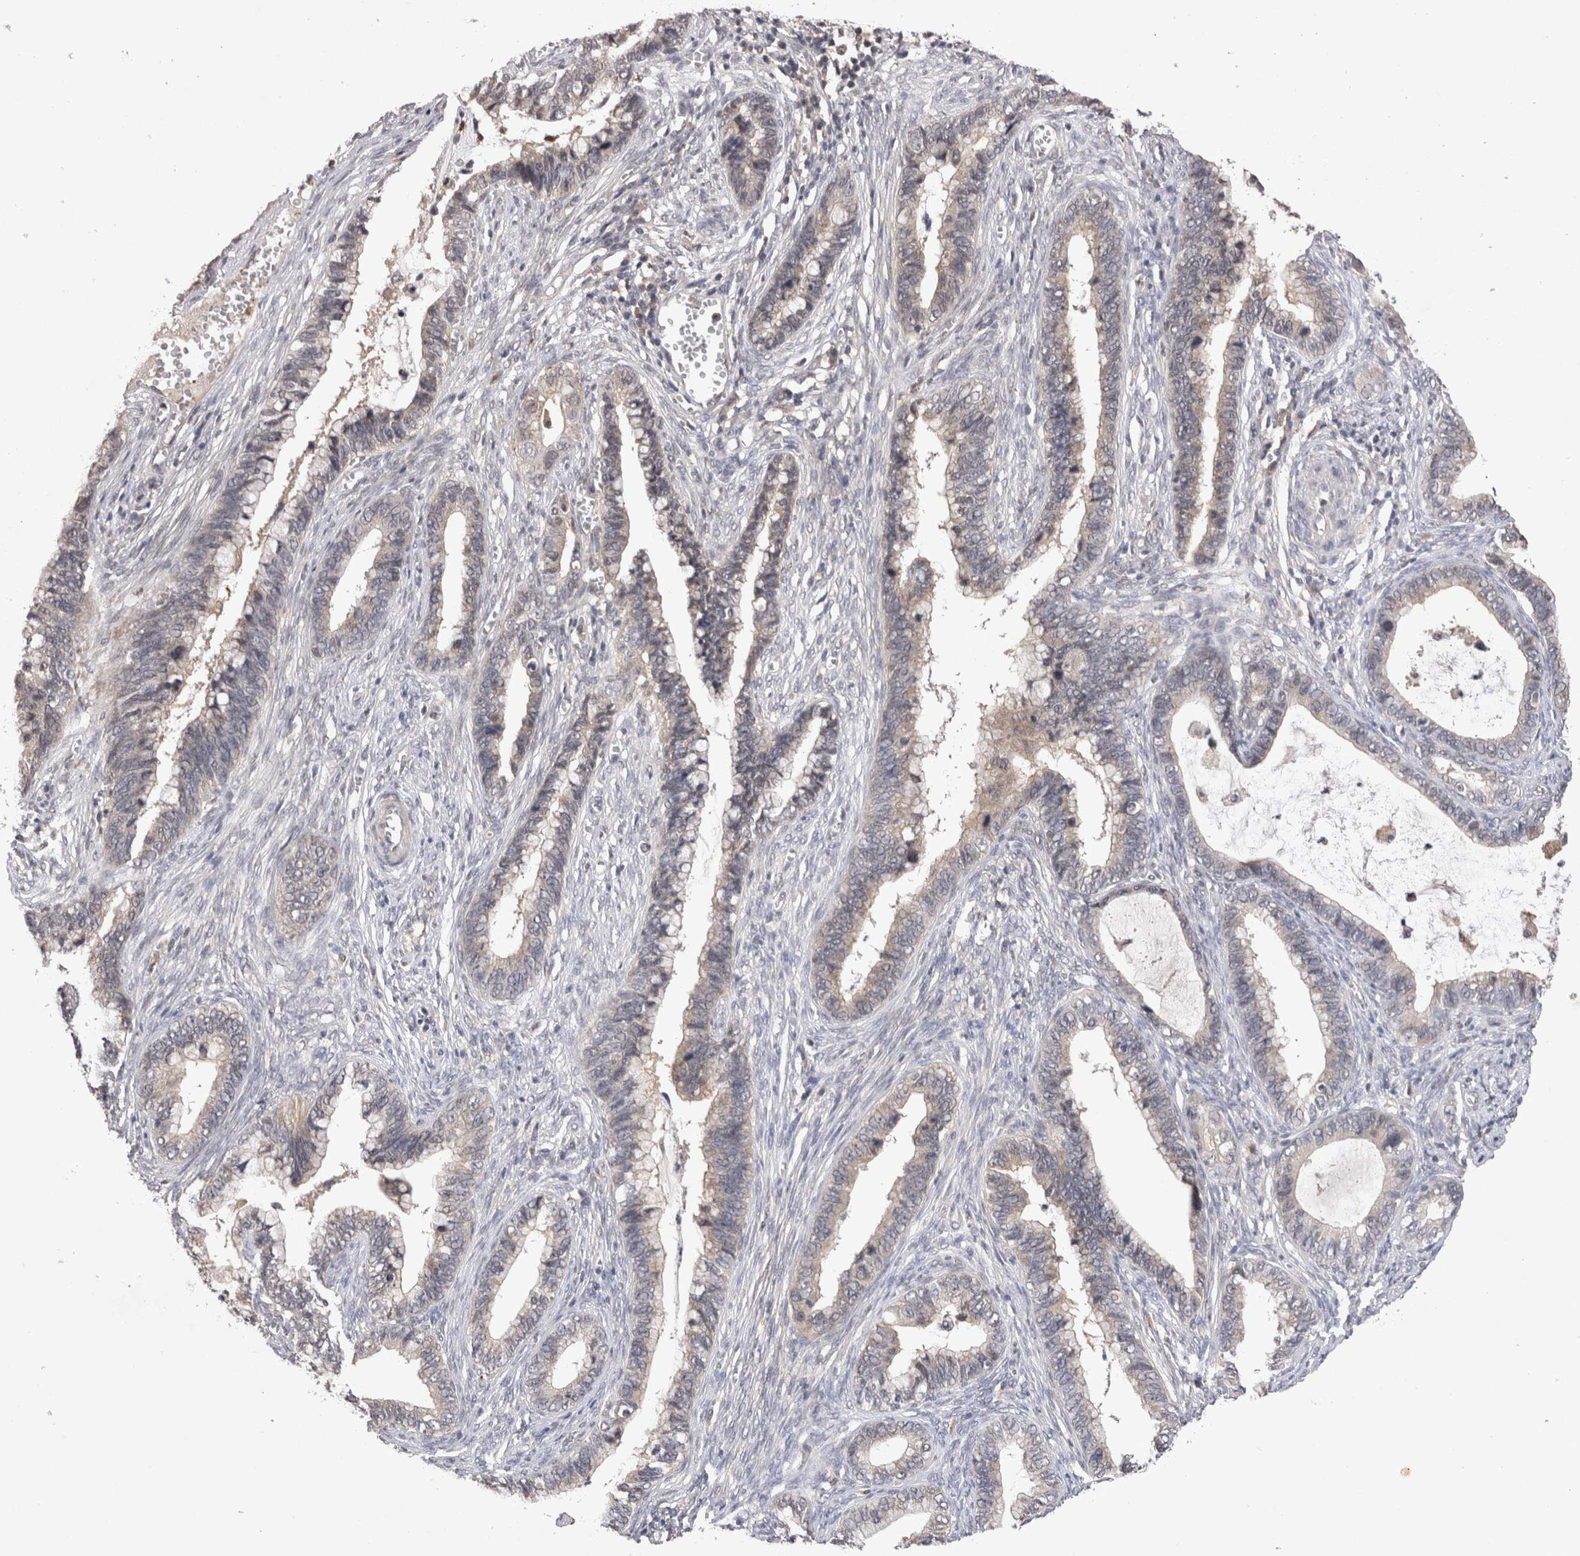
{"staining": {"intensity": "weak", "quantity": "<25%", "location": "cytoplasmic/membranous"}, "tissue": "cervical cancer", "cell_type": "Tumor cells", "image_type": "cancer", "snomed": [{"axis": "morphology", "description": "Adenocarcinoma, NOS"}, {"axis": "topography", "description": "Cervix"}], "caption": "Tumor cells show no significant protein positivity in cervical adenocarcinoma.", "gene": "RASSF3", "patient": {"sex": "female", "age": 44}}